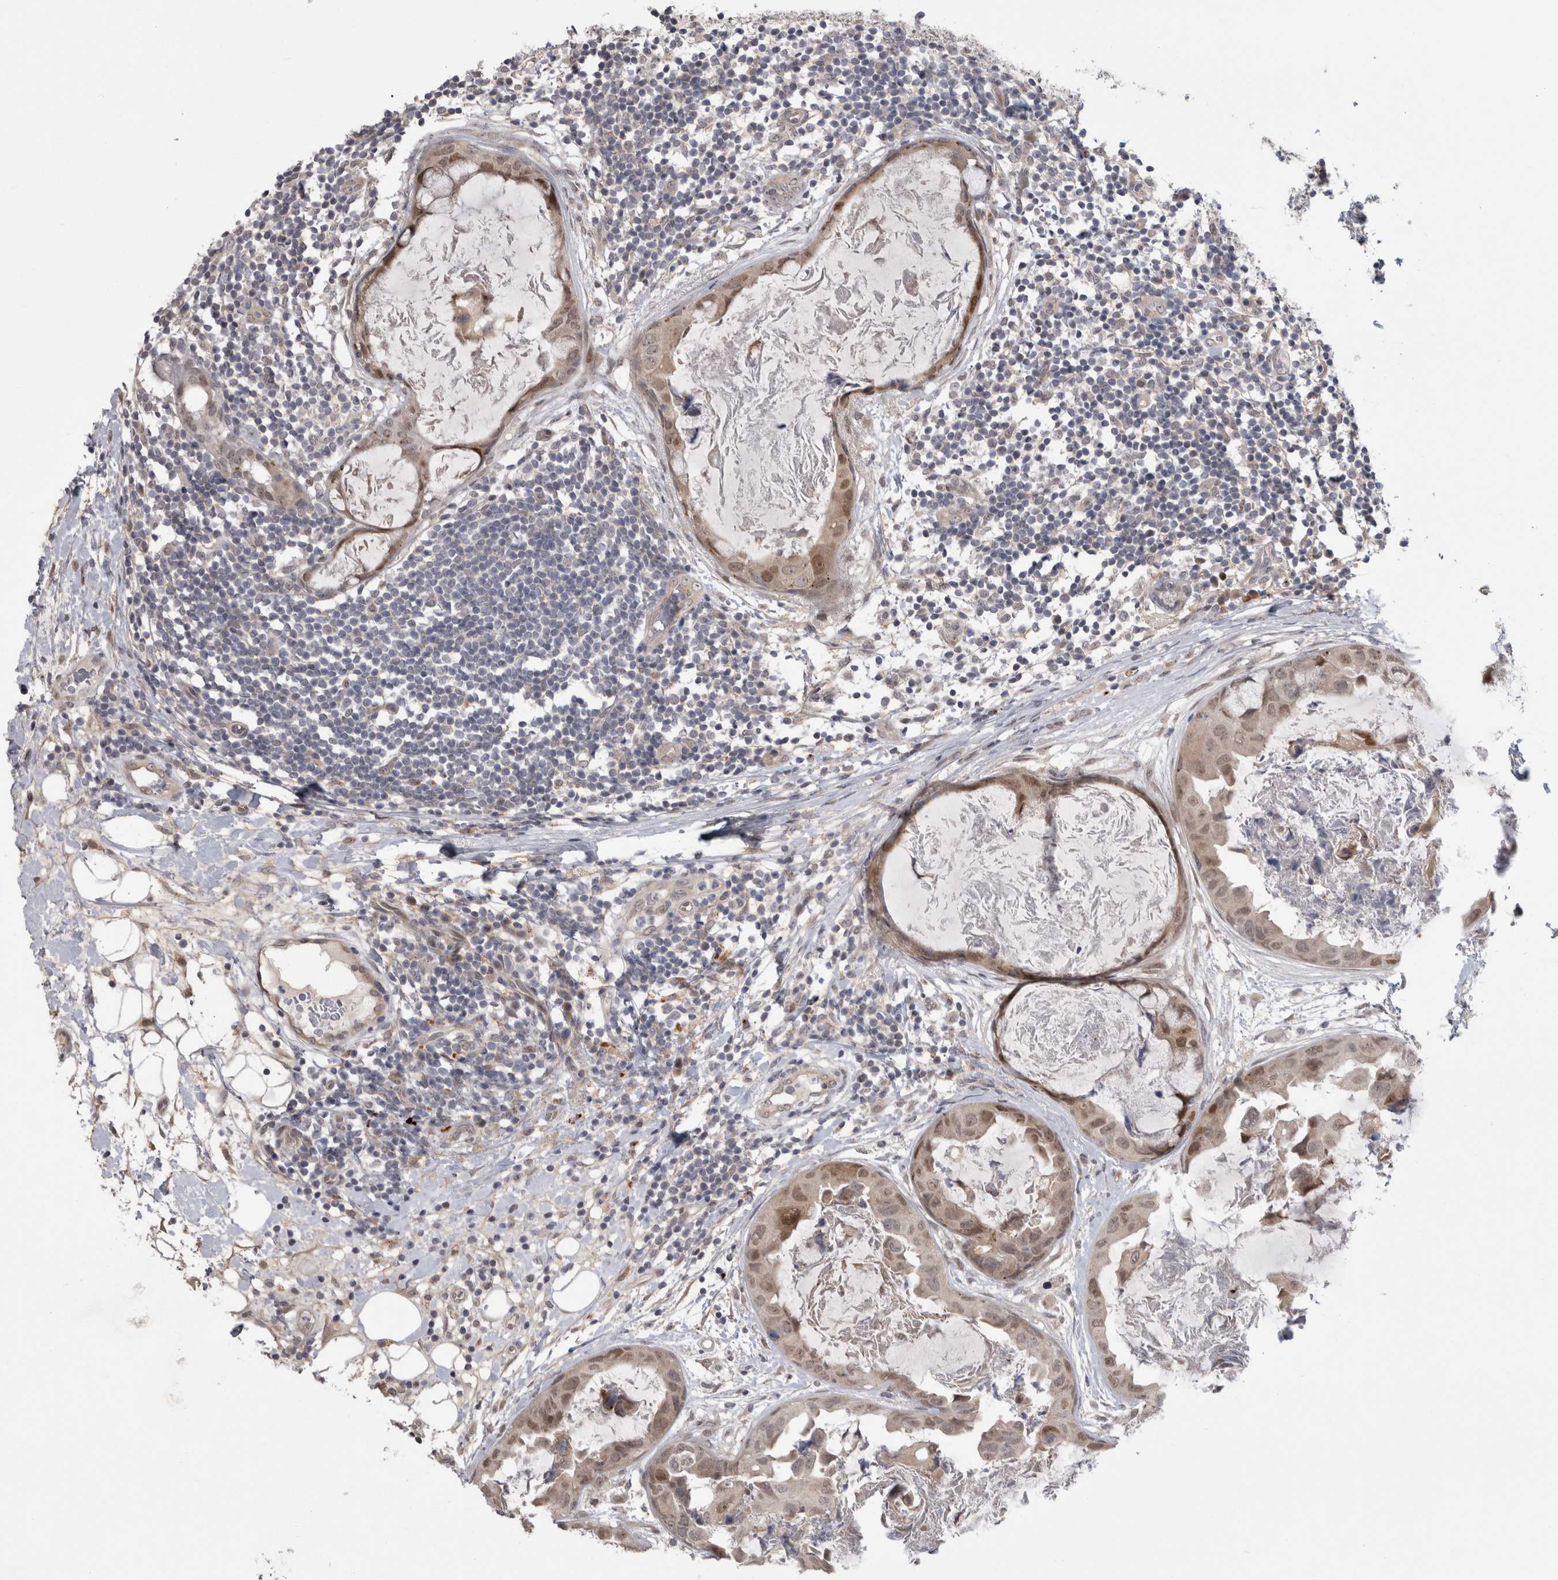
{"staining": {"intensity": "moderate", "quantity": "<25%", "location": "cytoplasmic/membranous,nuclear"}, "tissue": "breast cancer", "cell_type": "Tumor cells", "image_type": "cancer", "snomed": [{"axis": "morphology", "description": "Duct carcinoma"}, {"axis": "topography", "description": "Breast"}], "caption": "Immunohistochemistry (IHC) micrograph of breast cancer stained for a protein (brown), which demonstrates low levels of moderate cytoplasmic/membranous and nuclear expression in about <25% of tumor cells.", "gene": "MTBP", "patient": {"sex": "female", "age": 40}}